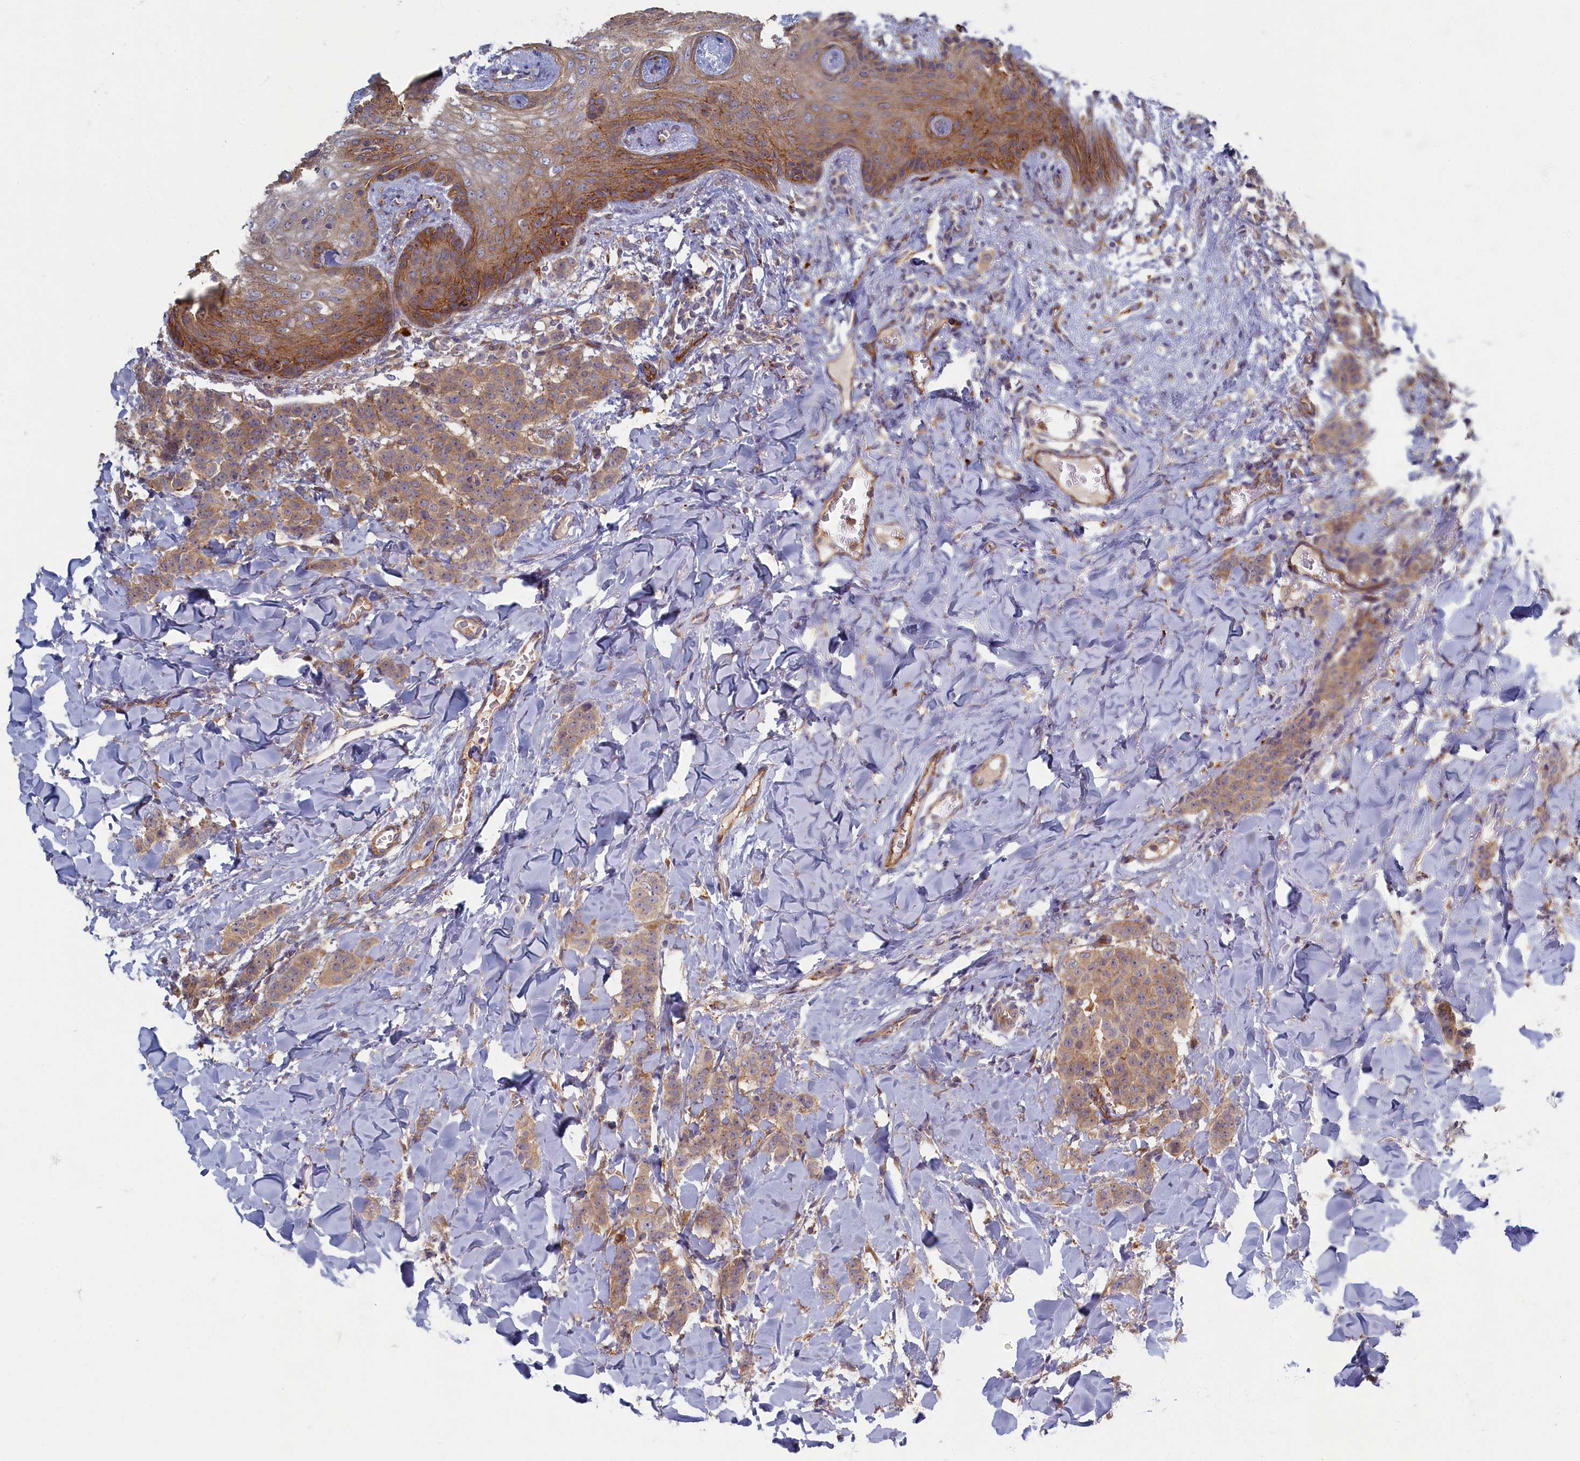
{"staining": {"intensity": "weak", "quantity": ">75%", "location": "cytoplasmic/membranous"}, "tissue": "breast cancer", "cell_type": "Tumor cells", "image_type": "cancer", "snomed": [{"axis": "morphology", "description": "Duct carcinoma"}, {"axis": "topography", "description": "Breast"}], "caption": "Brown immunohistochemical staining in human breast infiltrating ductal carcinoma exhibits weak cytoplasmic/membranous expression in approximately >75% of tumor cells.", "gene": "PSMG2", "patient": {"sex": "female", "age": 40}}